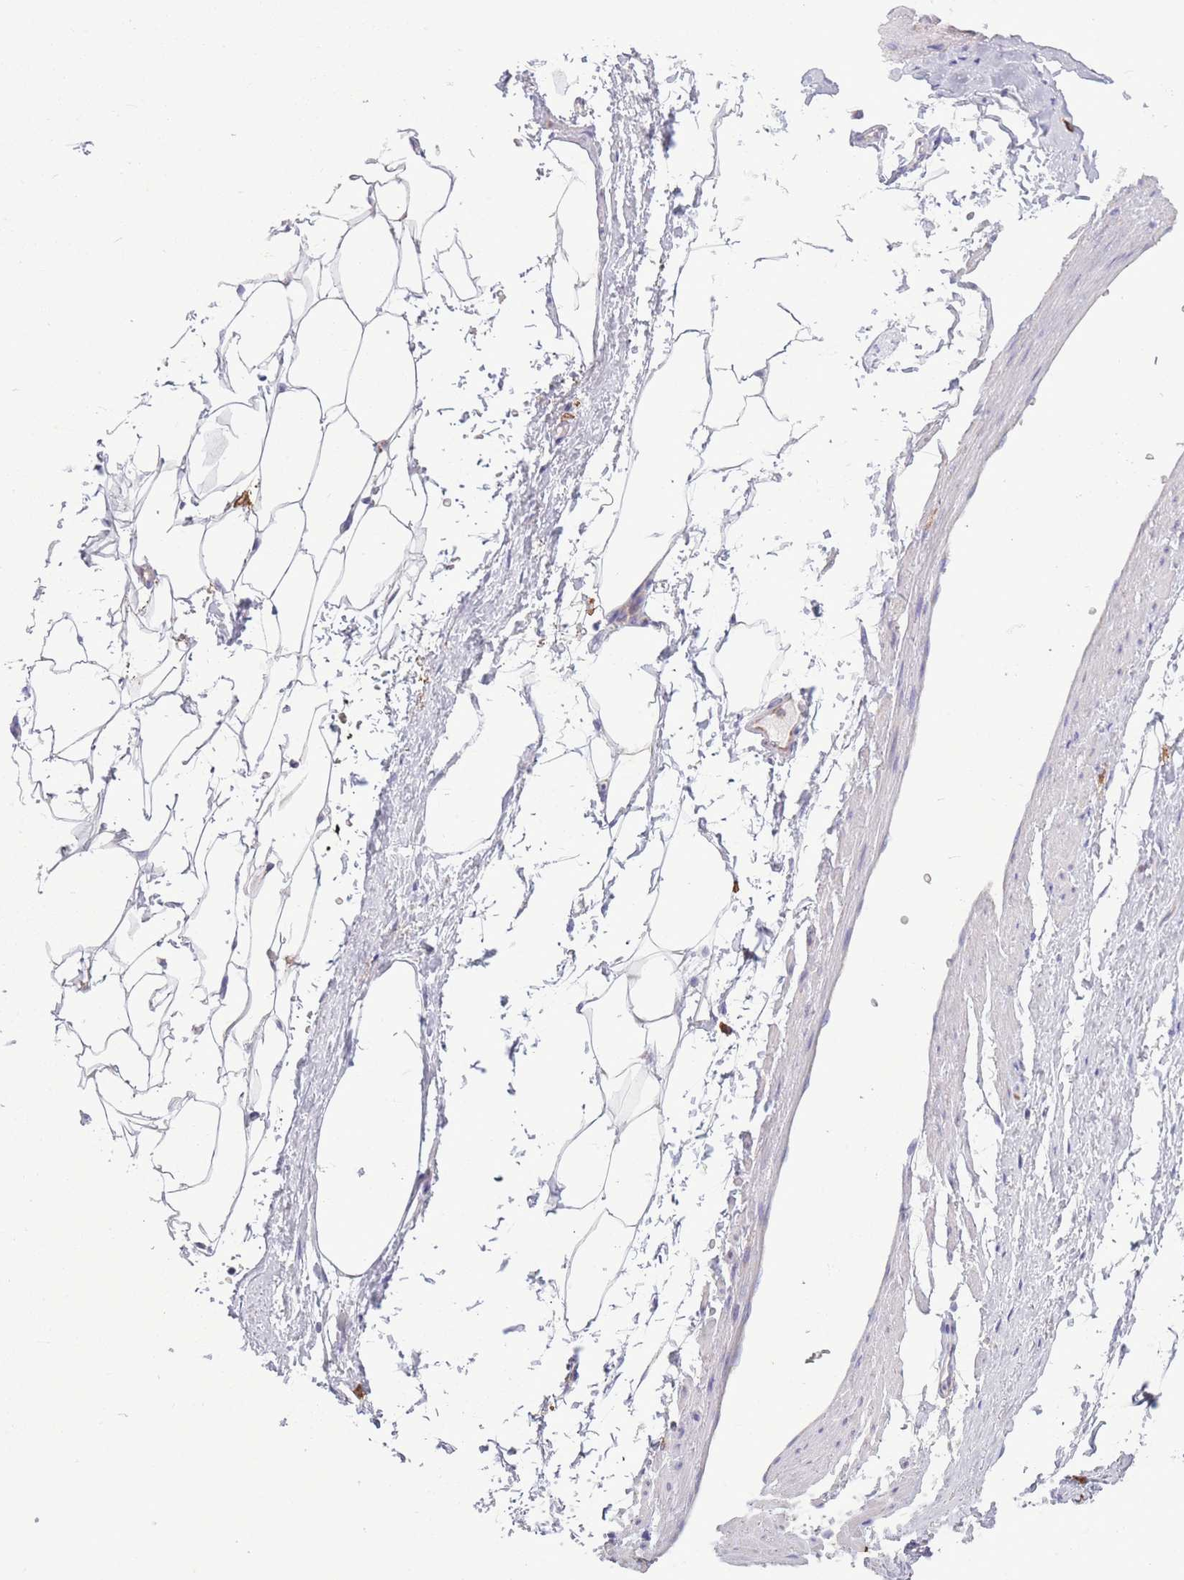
{"staining": {"intensity": "negative", "quantity": "none", "location": "none"}, "tissue": "adipose tissue", "cell_type": "Adipocytes", "image_type": "normal", "snomed": [{"axis": "morphology", "description": "Normal tissue, NOS"}, {"axis": "morphology", "description": "Adenocarcinoma, Low grade"}, {"axis": "topography", "description": "Prostate"}, {"axis": "topography", "description": "Peripheral nerve tissue"}], "caption": "This is a photomicrograph of immunohistochemistry staining of unremarkable adipose tissue, which shows no staining in adipocytes. The staining was performed using DAB to visualize the protein expression in brown, while the nuclei were stained in blue with hematoxylin (Magnification: 20x).", "gene": "PDHA1", "patient": {"sex": "male", "age": 63}}